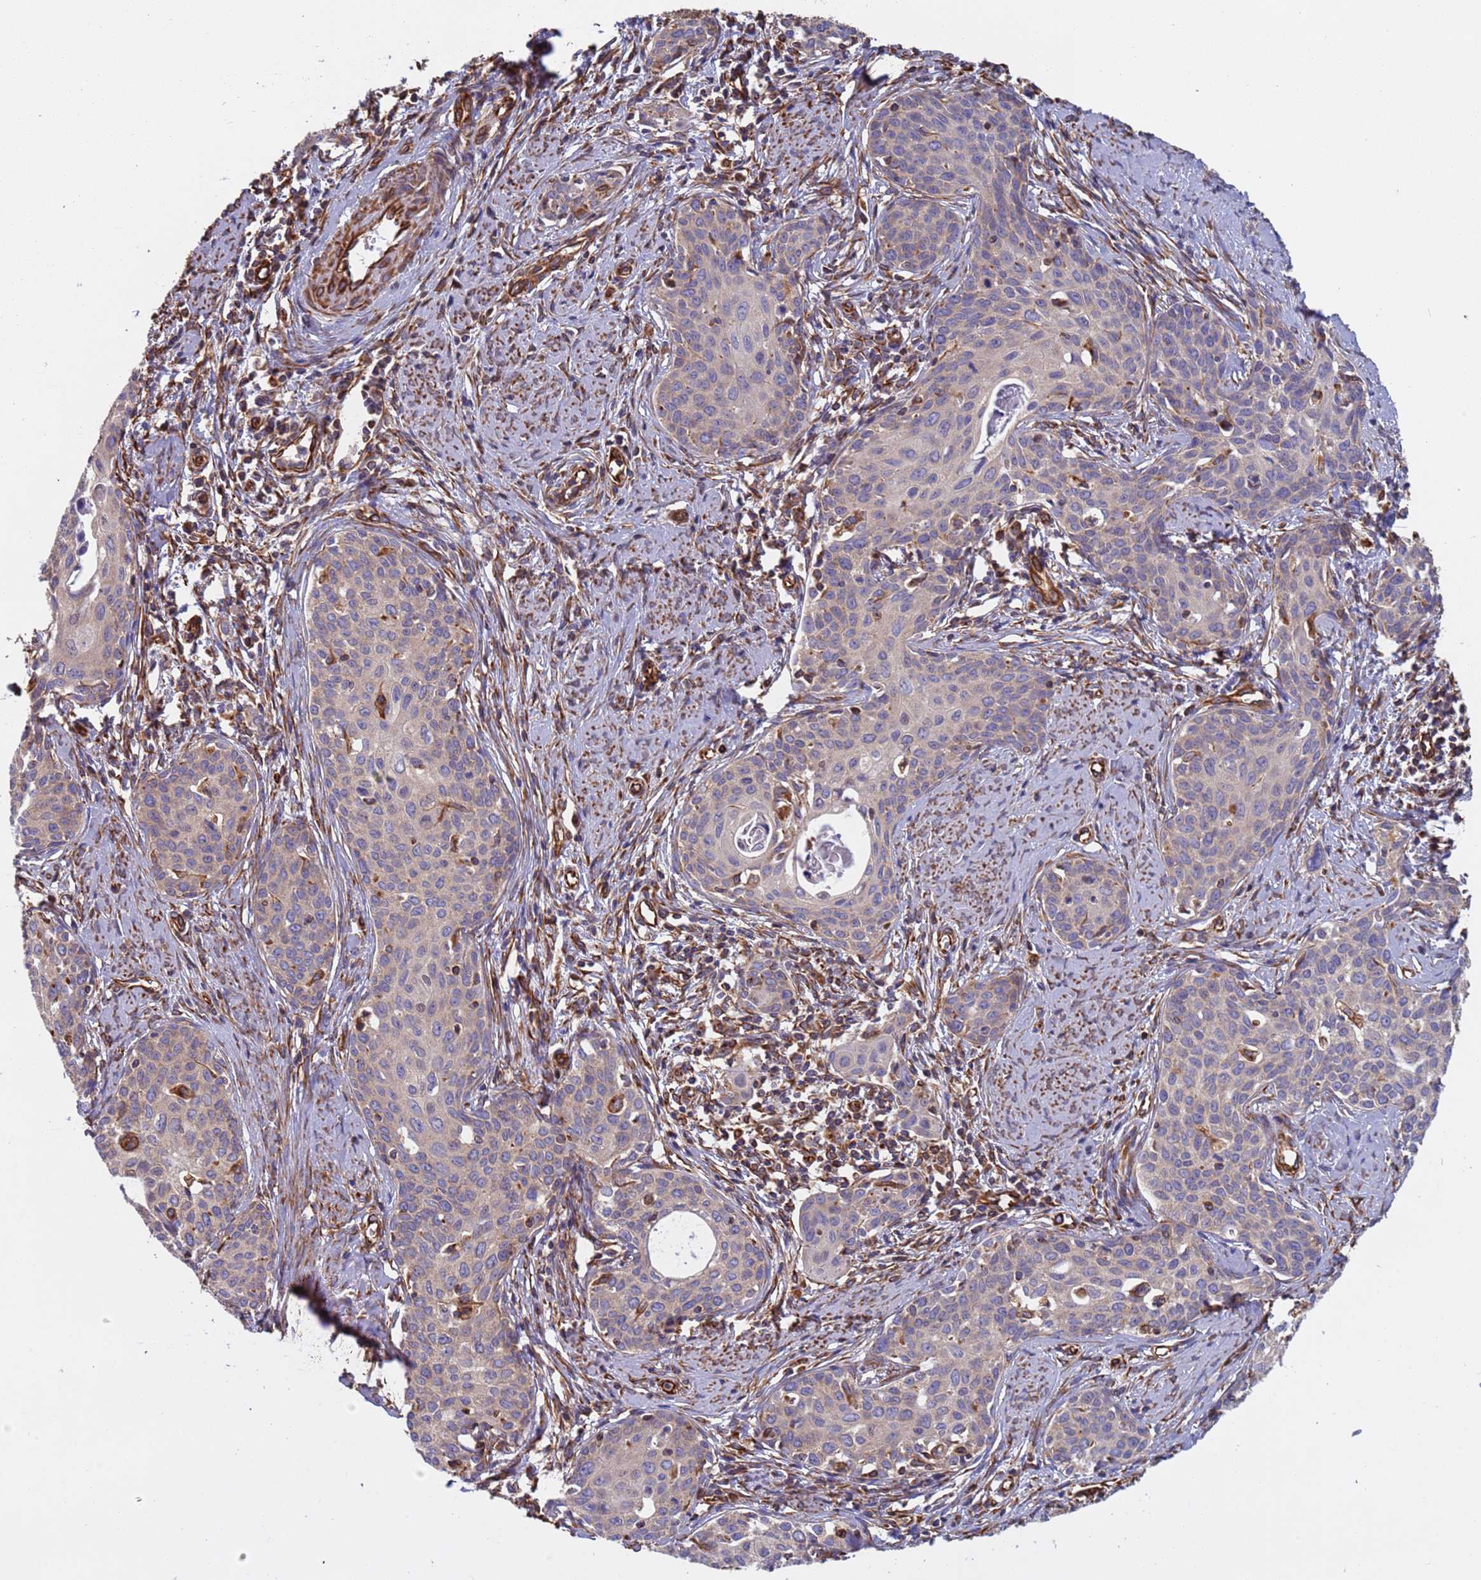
{"staining": {"intensity": "moderate", "quantity": "<25%", "location": "cytoplasmic/membranous"}, "tissue": "cervical cancer", "cell_type": "Tumor cells", "image_type": "cancer", "snomed": [{"axis": "morphology", "description": "Squamous cell carcinoma, NOS"}, {"axis": "topography", "description": "Cervix"}], "caption": "Moderate cytoplasmic/membranous positivity is seen in about <25% of tumor cells in squamous cell carcinoma (cervical).", "gene": "NUDT12", "patient": {"sex": "female", "age": 46}}